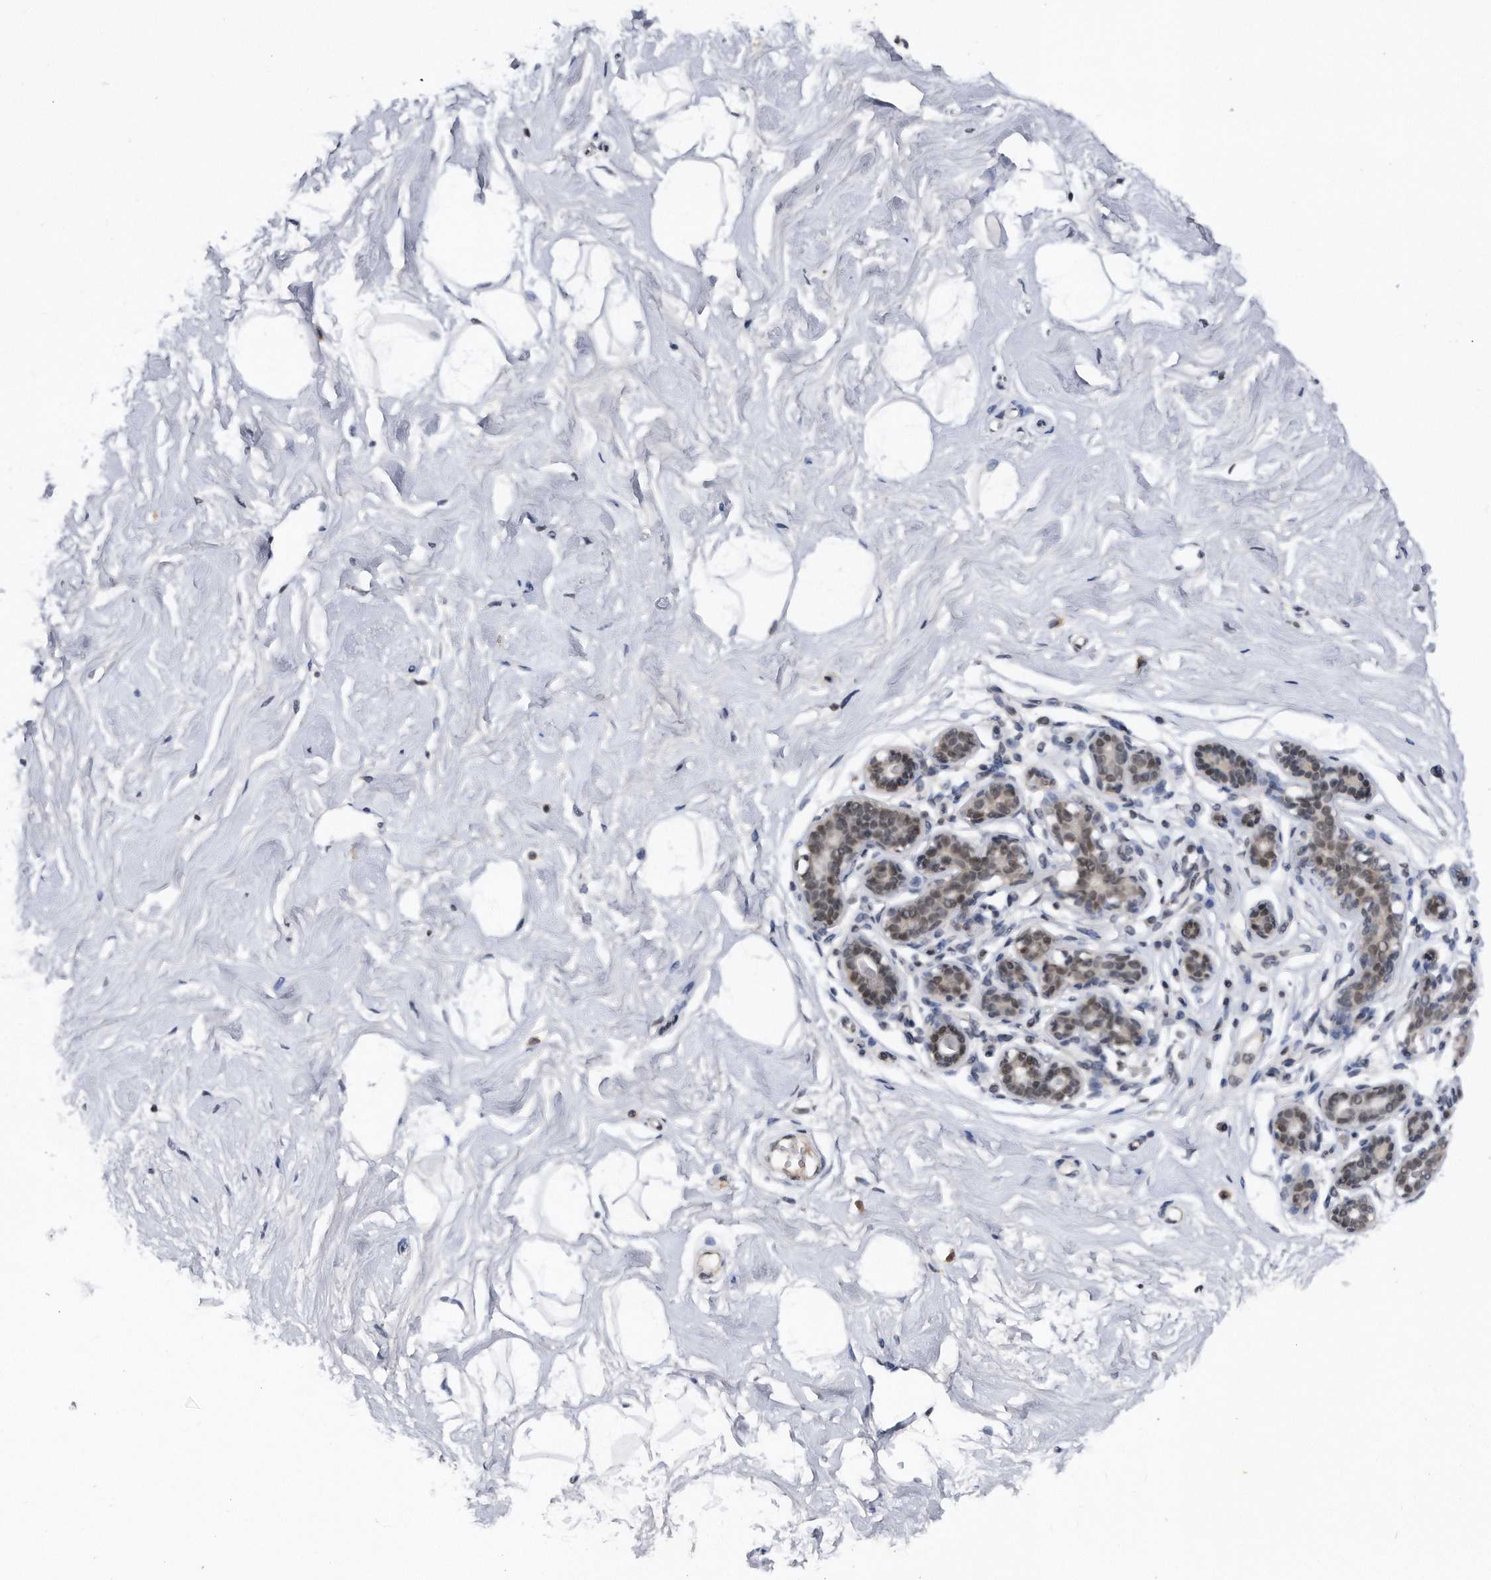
{"staining": {"intensity": "moderate", "quantity": ">75%", "location": "nuclear"}, "tissue": "breast", "cell_type": "Adipocytes", "image_type": "normal", "snomed": [{"axis": "morphology", "description": "Normal tissue, NOS"}, {"axis": "morphology", "description": "Adenoma, NOS"}, {"axis": "topography", "description": "Breast"}], "caption": "IHC micrograph of unremarkable breast stained for a protein (brown), which reveals medium levels of moderate nuclear expression in about >75% of adipocytes.", "gene": "VIRMA", "patient": {"sex": "female", "age": 23}}